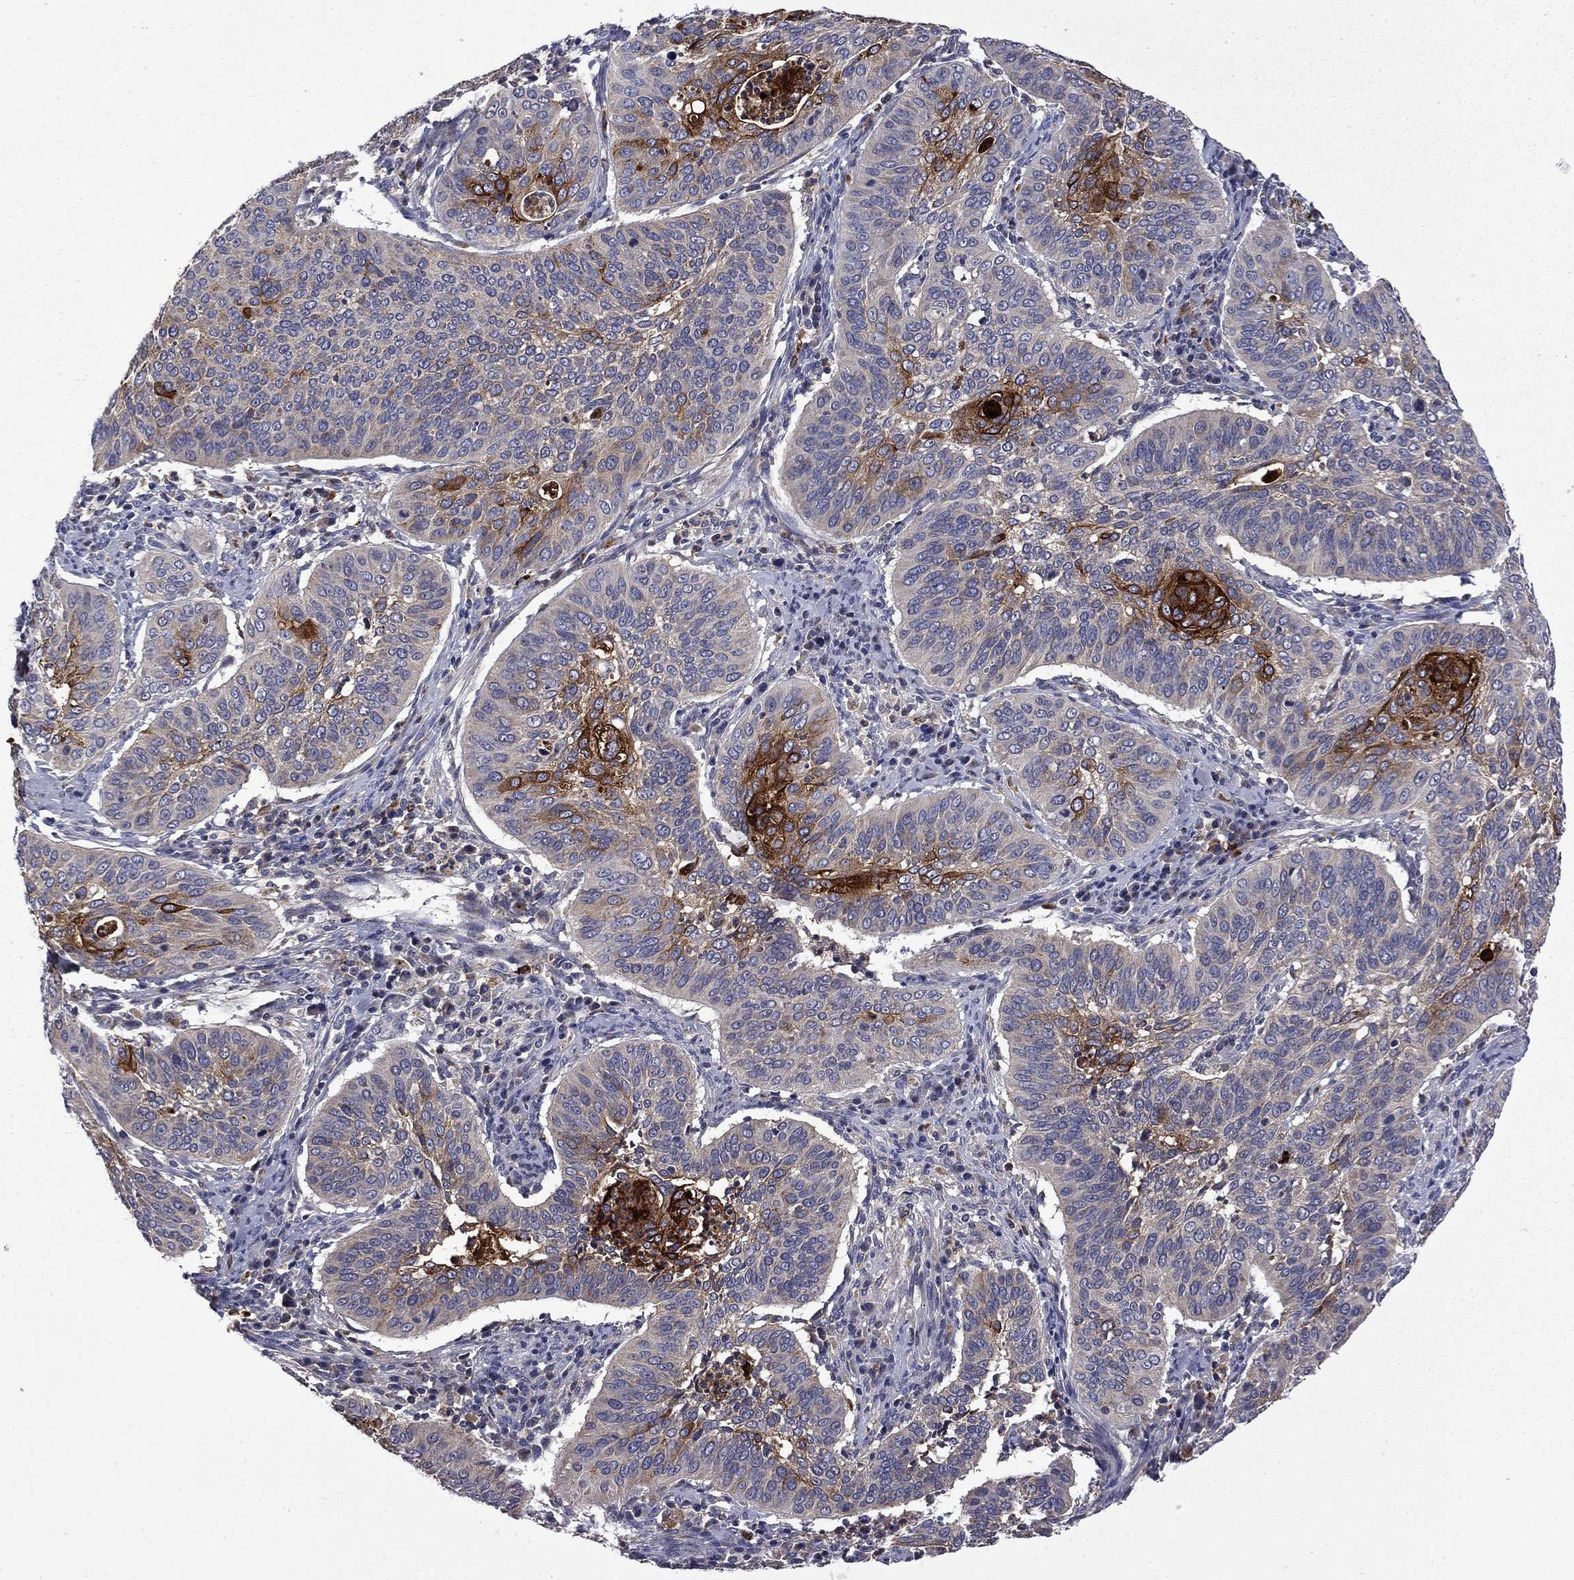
{"staining": {"intensity": "strong", "quantity": "<25%", "location": "cytoplasmic/membranous"}, "tissue": "cervical cancer", "cell_type": "Tumor cells", "image_type": "cancer", "snomed": [{"axis": "morphology", "description": "Normal tissue, NOS"}, {"axis": "morphology", "description": "Squamous cell carcinoma, NOS"}, {"axis": "topography", "description": "Cervix"}], "caption": "Cervical cancer (squamous cell carcinoma) was stained to show a protein in brown. There is medium levels of strong cytoplasmic/membranous staining in approximately <25% of tumor cells.", "gene": "CEACAM7", "patient": {"sex": "female", "age": 39}}